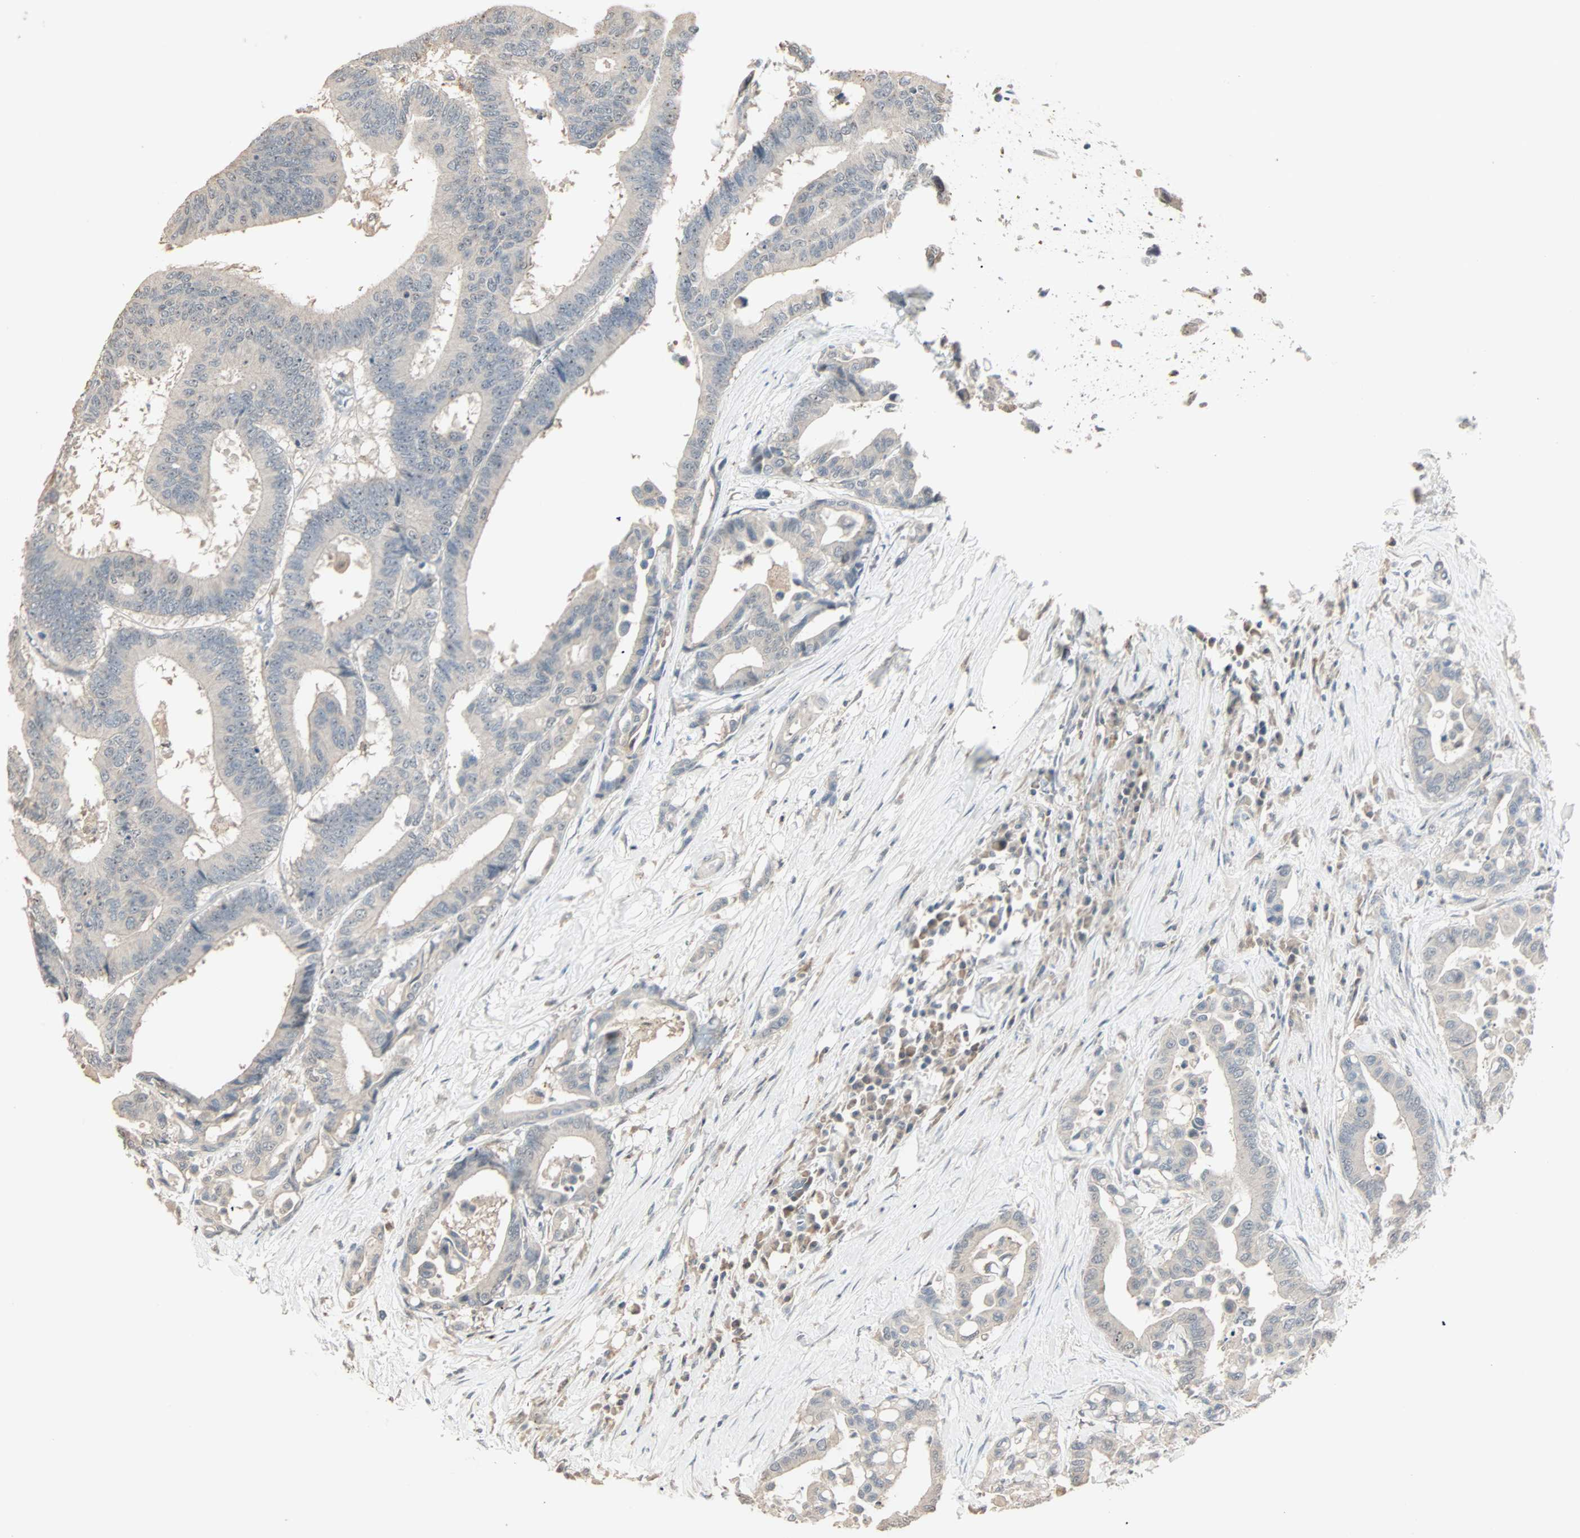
{"staining": {"intensity": "weak", "quantity": "25%-75%", "location": "cytoplasmic/membranous,nuclear"}, "tissue": "colorectal cancer", "cell_type": "Tumor cells", "image_type": "cancer", "snomed": [{"axis": "morphology", "description": "Normal tissue, NOS"}, {"axis": "morphology", "description": "Adenocarcinoma, NOS"}, {"axis": "topography", "description": "Colon"}], "caption": "The immunohistochemical stain shows weak cytoplasmic/membranous and nuclear expression in tumor cells of adenocarcinoma (colorectal) tissue.", "gene": "KDM4A", "patient": {"sex": "male", "age": 82}}